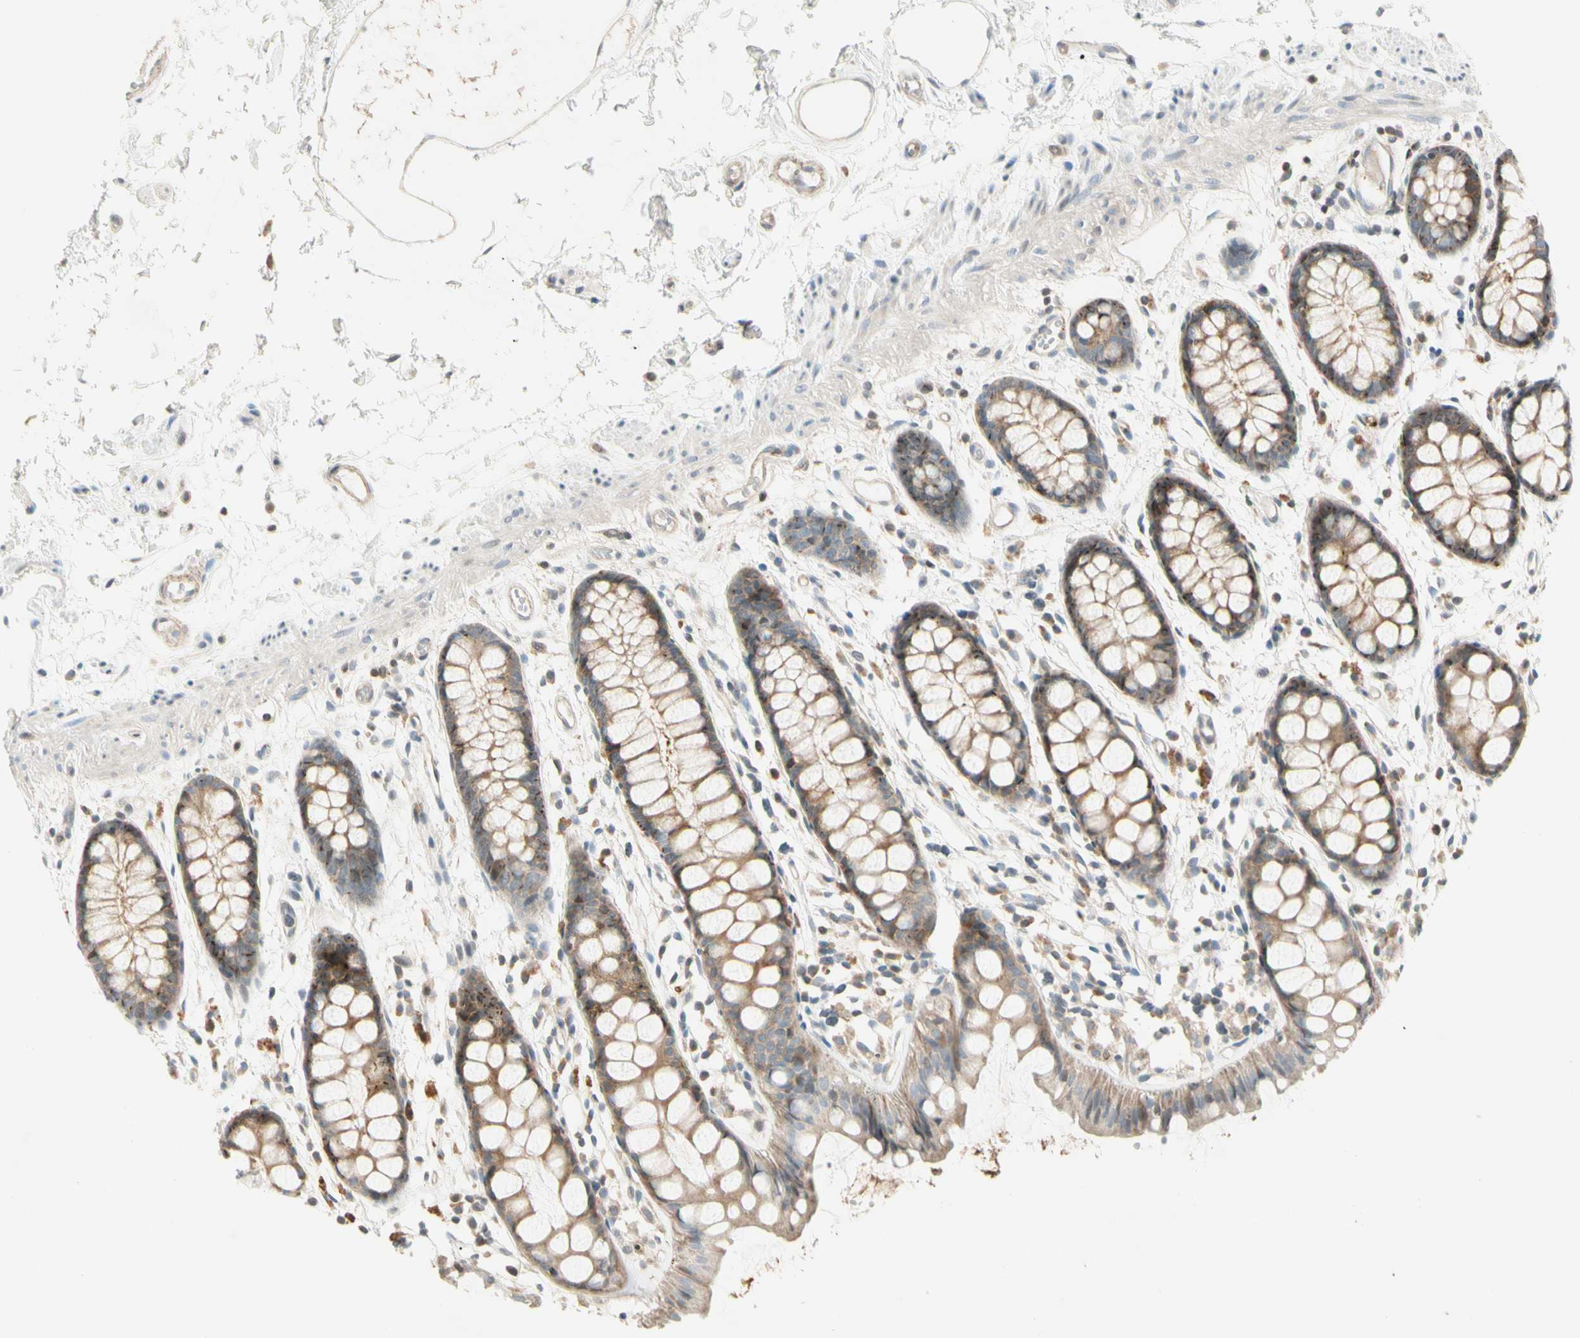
{"staining": {"intensity": "moderate", "quantity": ">75%", "location": "cytoplasmic/membranous"}, "tissue": "rectum", "cell_type": "Glandular cells", "image_type": "normal", "snomed": [{"axis": "morphology", "description": "Normal tissue, NOS"}, {"axis": "topography", "description": "Rectum"}], "caption": "This micrograph demonstrates IHC staining of unremarkable rectum, with medium moderate cytoplasmic/membranous staining in approximately >75% of glandular cells.", "gene": "CDH6", "patient": {"sex": "female", "age": 66}}